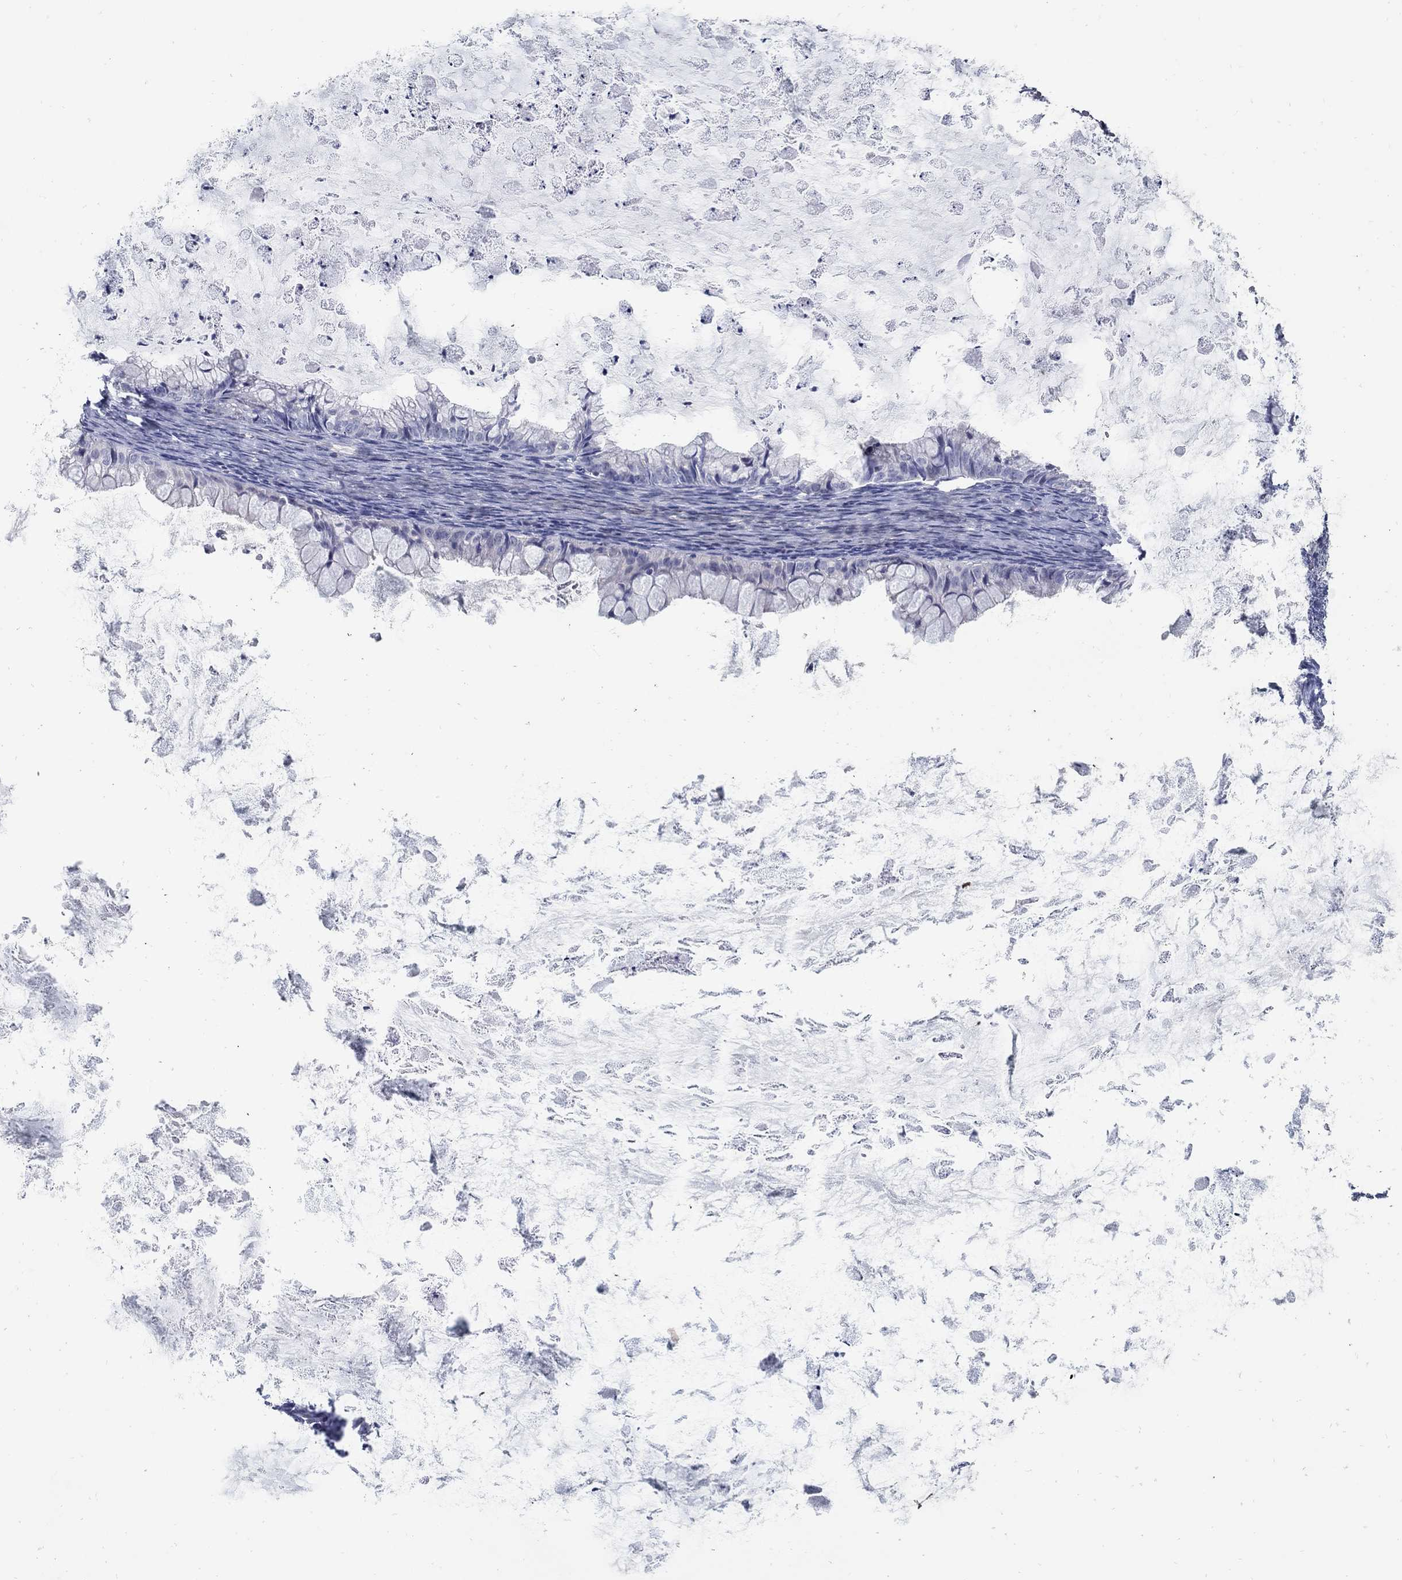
{"staining": {"intensity": "negative", "quantity": "none", "location": "none"}, "tissue": "ovarian cancer", "cell_type": "Tumor cells", "image_type": "cancer", "snomed": [{"axis": "morphology", "description": "Cystadenocarcinoma, mucinous, NOS"}, {"axis": "topography", "description": "Ovary"}], "caption": "The image exhibits no staining of tumor cells in ovarian mucinous cystadenocarcinoma.", "gene": "USP29", "patient": {"sex": "female", "age": 35}}